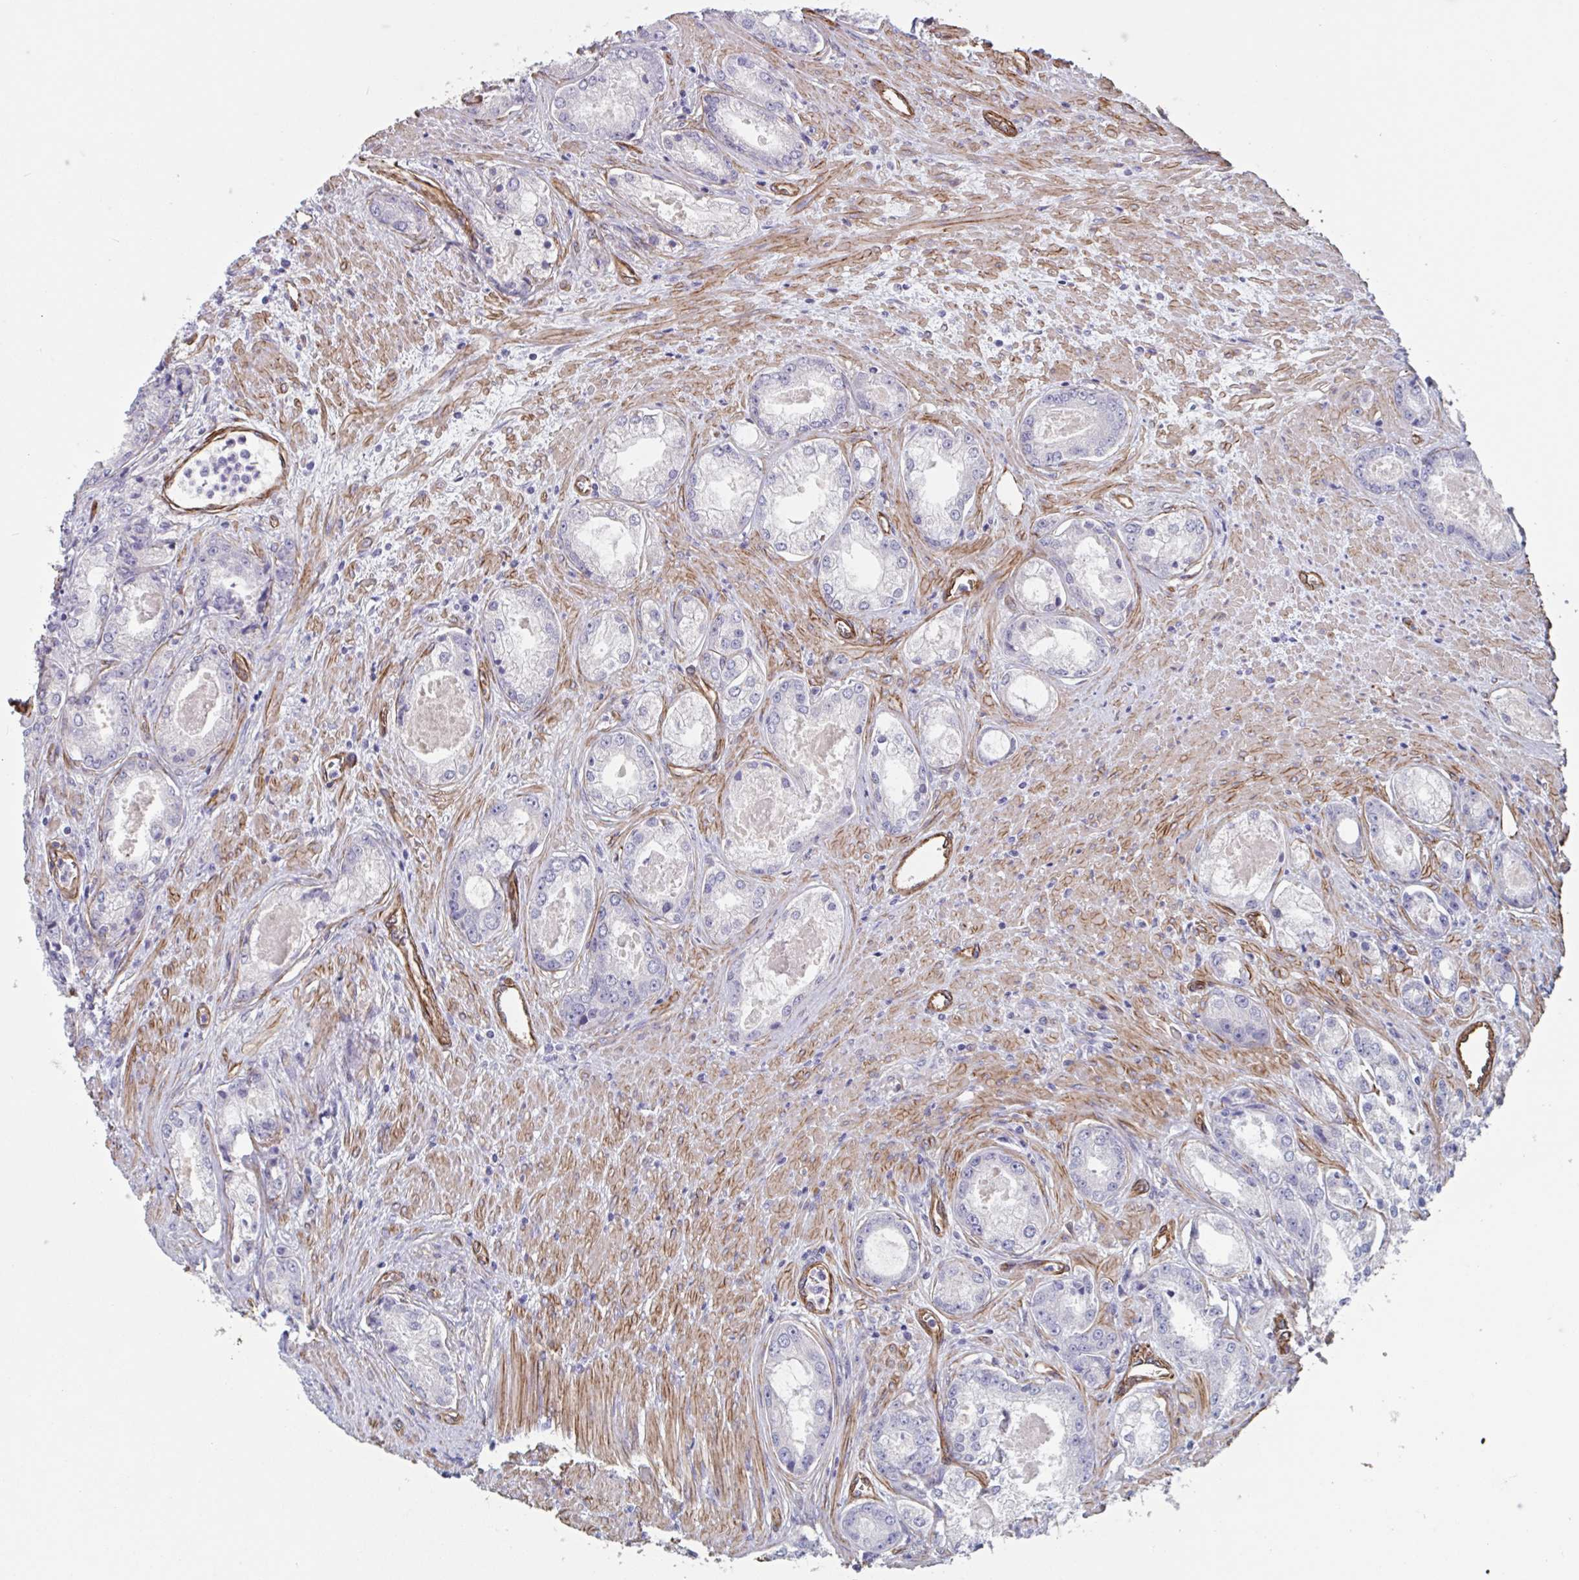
{"staining": {"intensity": "negative", "quantity": "none", "location": "none"}, "tissue": "prostate cancer", "cell_type": "Tumor cells", "image_type": "cancer", "snomed": [{"axis": "morphology", "description": "Adenocarcinoma, Low grade"}, {"axis": "topography", "description": "Prostate"}], "caption": "Immunohistochemical staining of prostate cancer (adenocarcinoma (low-grade)) displays no significant staining in tumor cells.", "gene": "CITED4", "patient": {"sex": "male", "age": 68}}